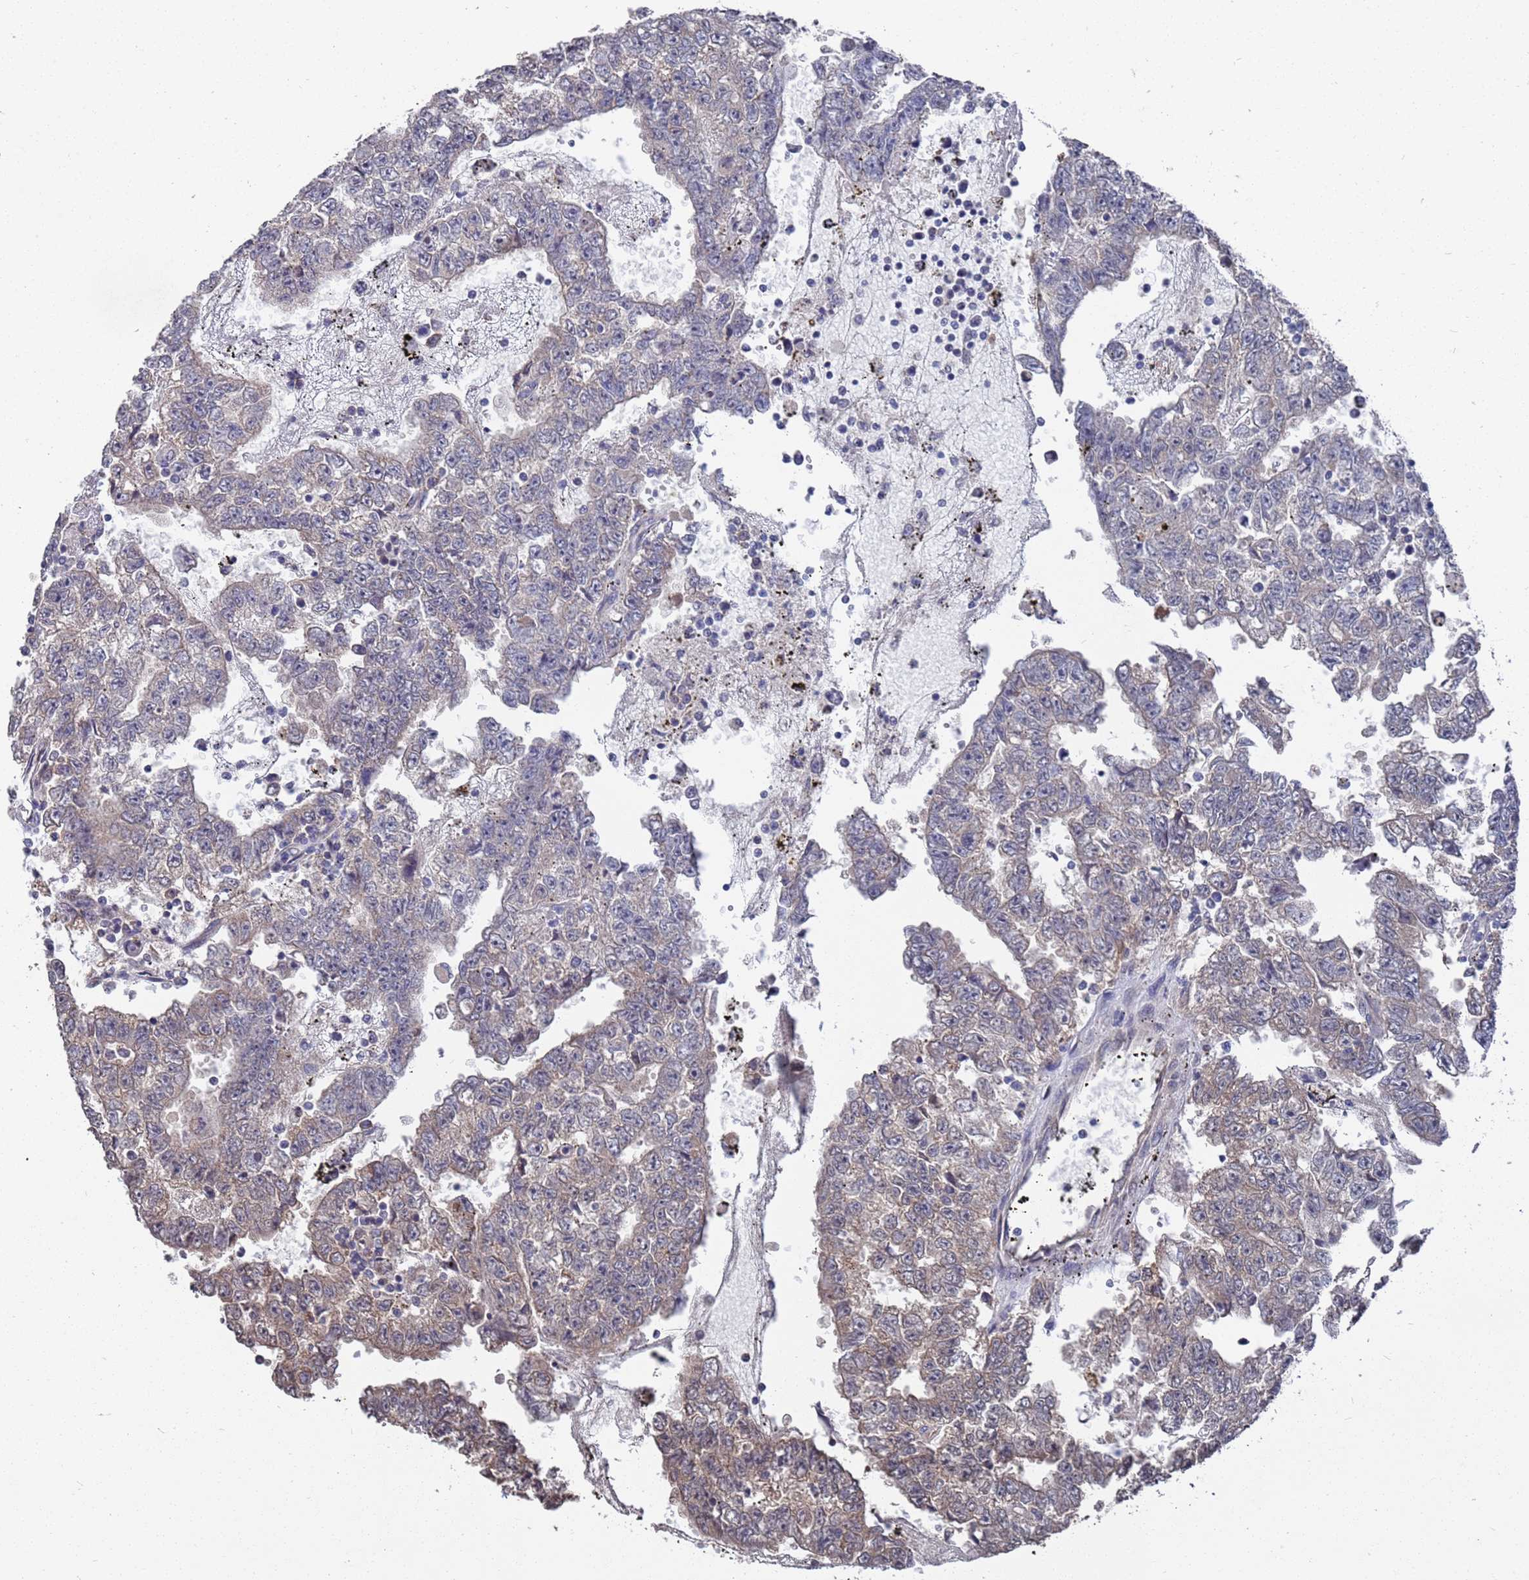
{"staining": {"intensity": "weak", "quantity": "25%-75%", "location": "cytoplasmic/membranous"}, "tissue": "testis cancer", "cell_type": "Tumor cells", "image_type": "cancer", "snomed": [{"axis": "morphology", "description": "Carcinoma, Embryonal, NOS"}, {"axis": "topography", "description": "Testis"}], "caption": "Testis embryonal carcinoma stained with a brown dye exhibits weak cytoplasmic/membranous positive positivity in approximately 25%-75% of tumor cells.", "gene": "CFAP119", "patient": {"sex": "male", "age": 25}}